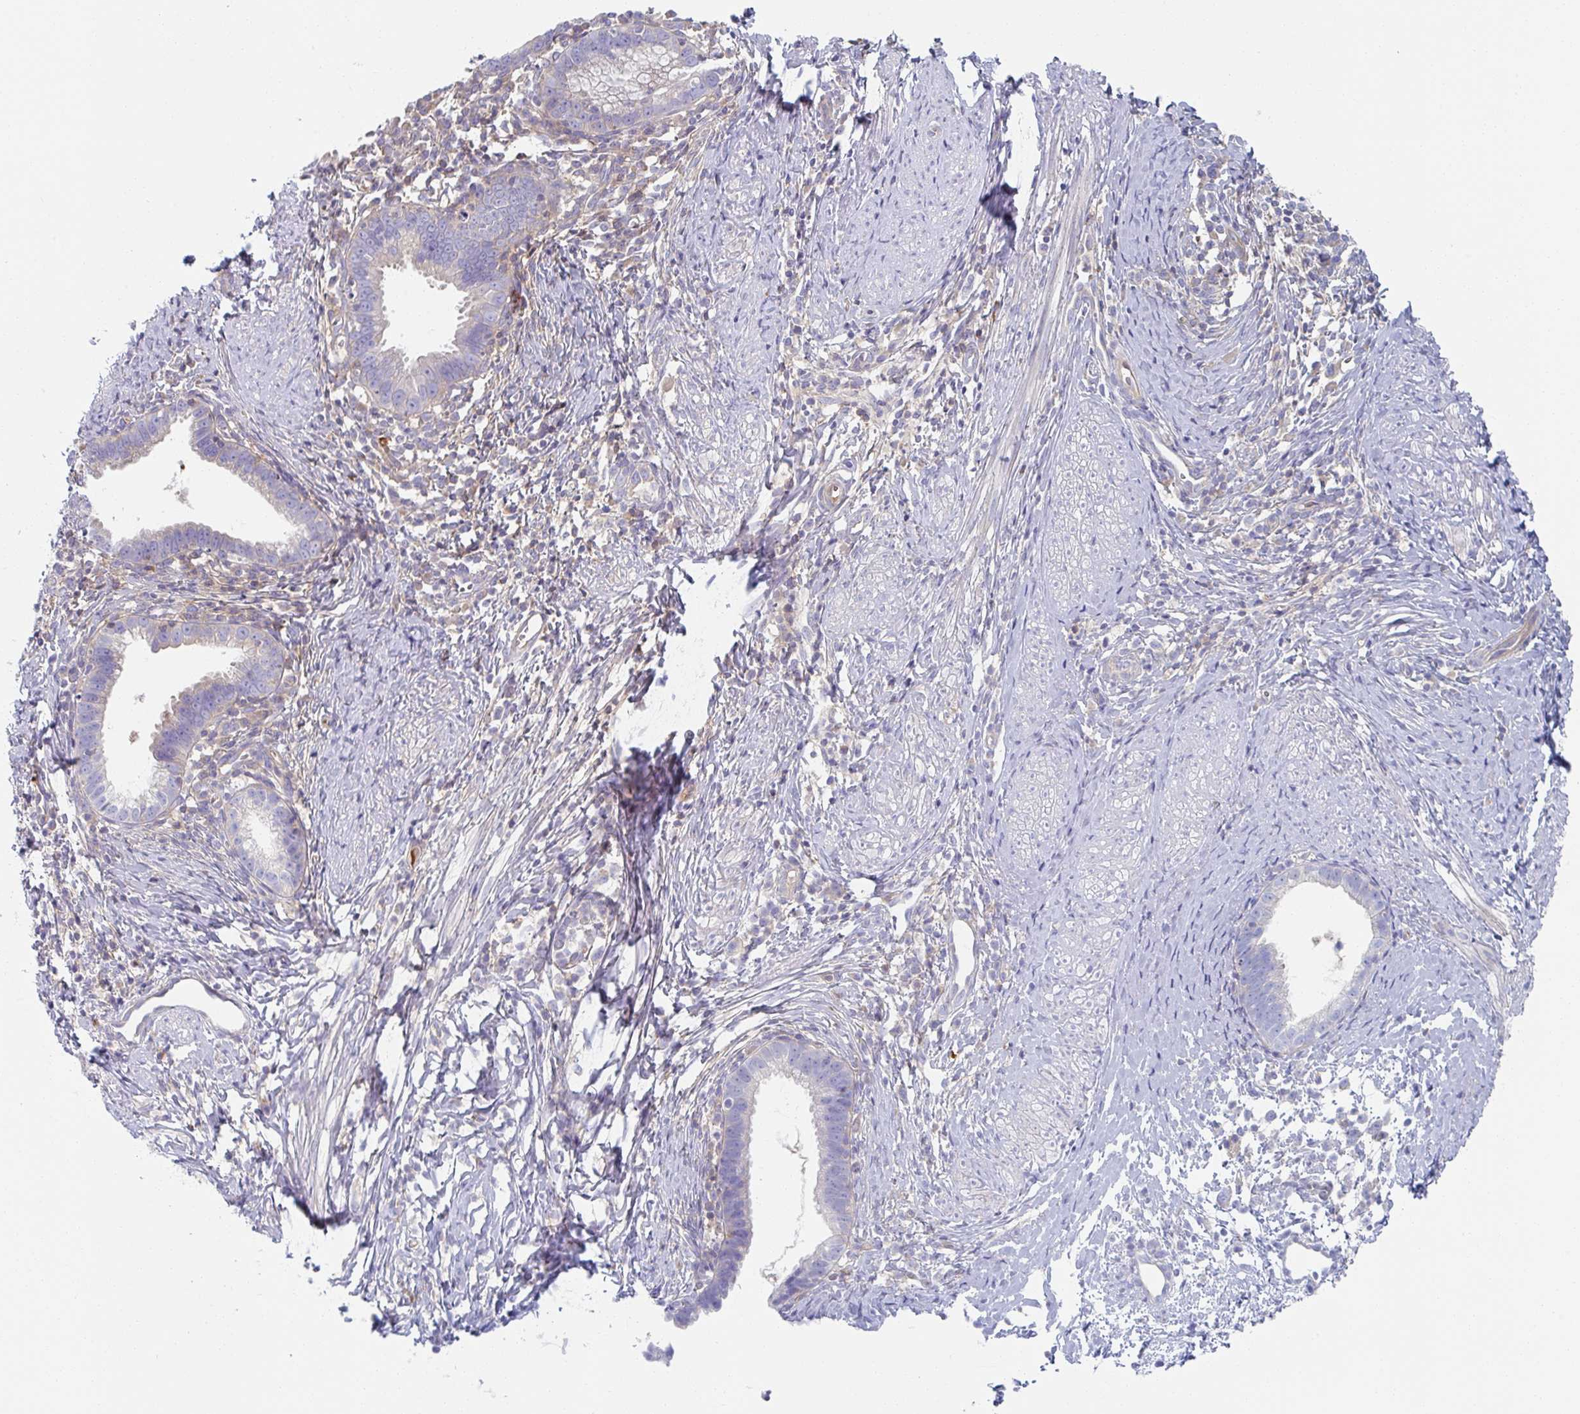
{"staining": {"intensity": "negative", "quantity": "none", "location": "none"}, "tissue": "cervical cancer", "cell_type": "Tumor cells", "image_type": "cancer", "snomed": [{"axis": "morphology", "description": "Adenocarcinoma, NOS"}, {"axis": "topography", "description": "Cervix"}], "caption": "Micrograph shows no protein positivity in tumor cells of cervical cancer tissue.", "gene": "AMPD2", "patient": {"sex": "female", "age": 36}}